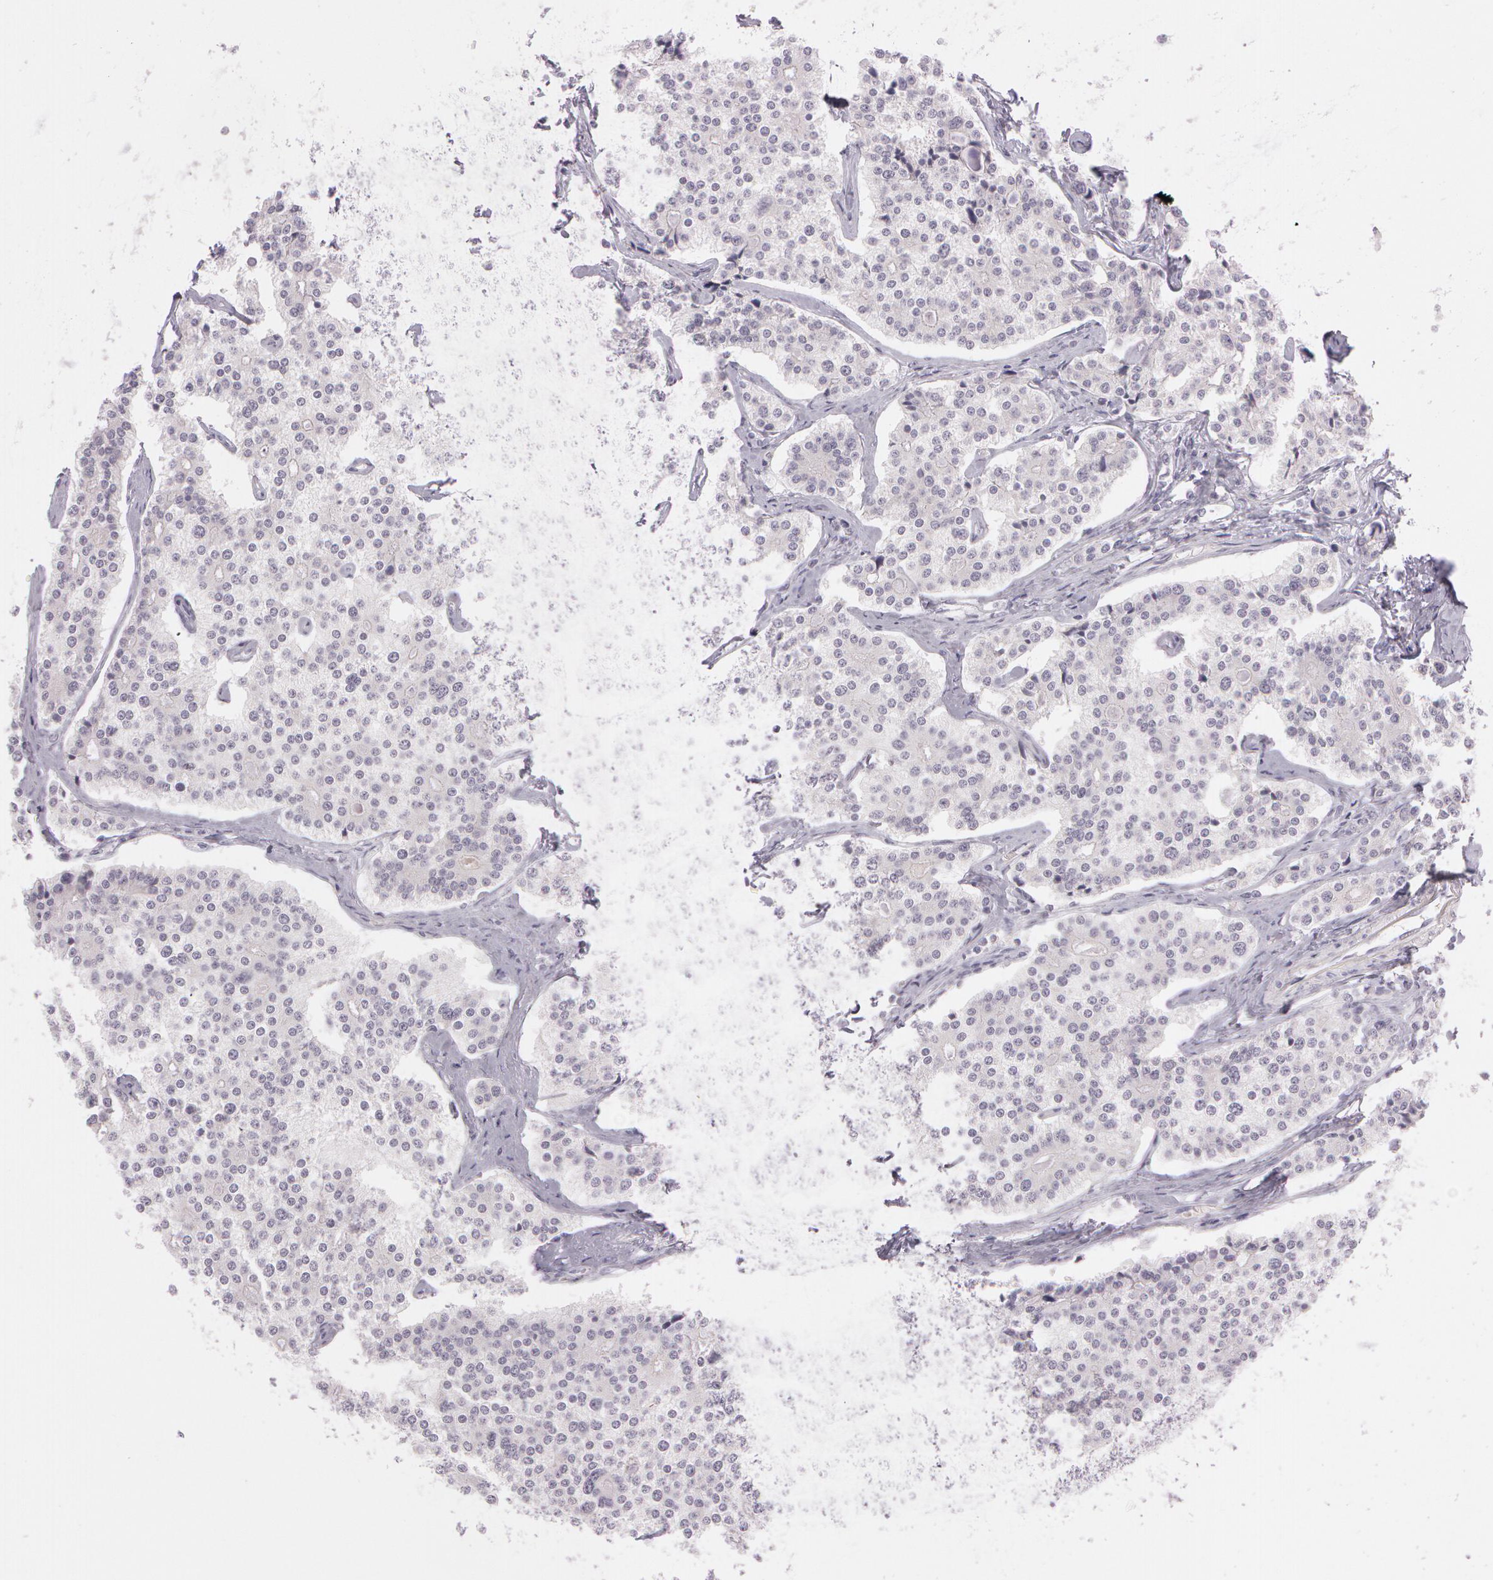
{"staining": {"intensity": "negative", "quantity": "none", "location": "none"}, "tissue": "carcinoid", "cell_type": "Tumor cells", "image_type": "cancer", "snomed": [{"axis": "morphology", "description": "Carcinoid, malignant, NOS"}, {"axis": "topography", "description": "Small intestine"}], "caption": "Human carcinoid stained for a protein using immunohistochemistry (IHC) demonstrates no staining in tumor cells.", "gene": "OTC", "patient": {"sex": "male", "age": 63}}